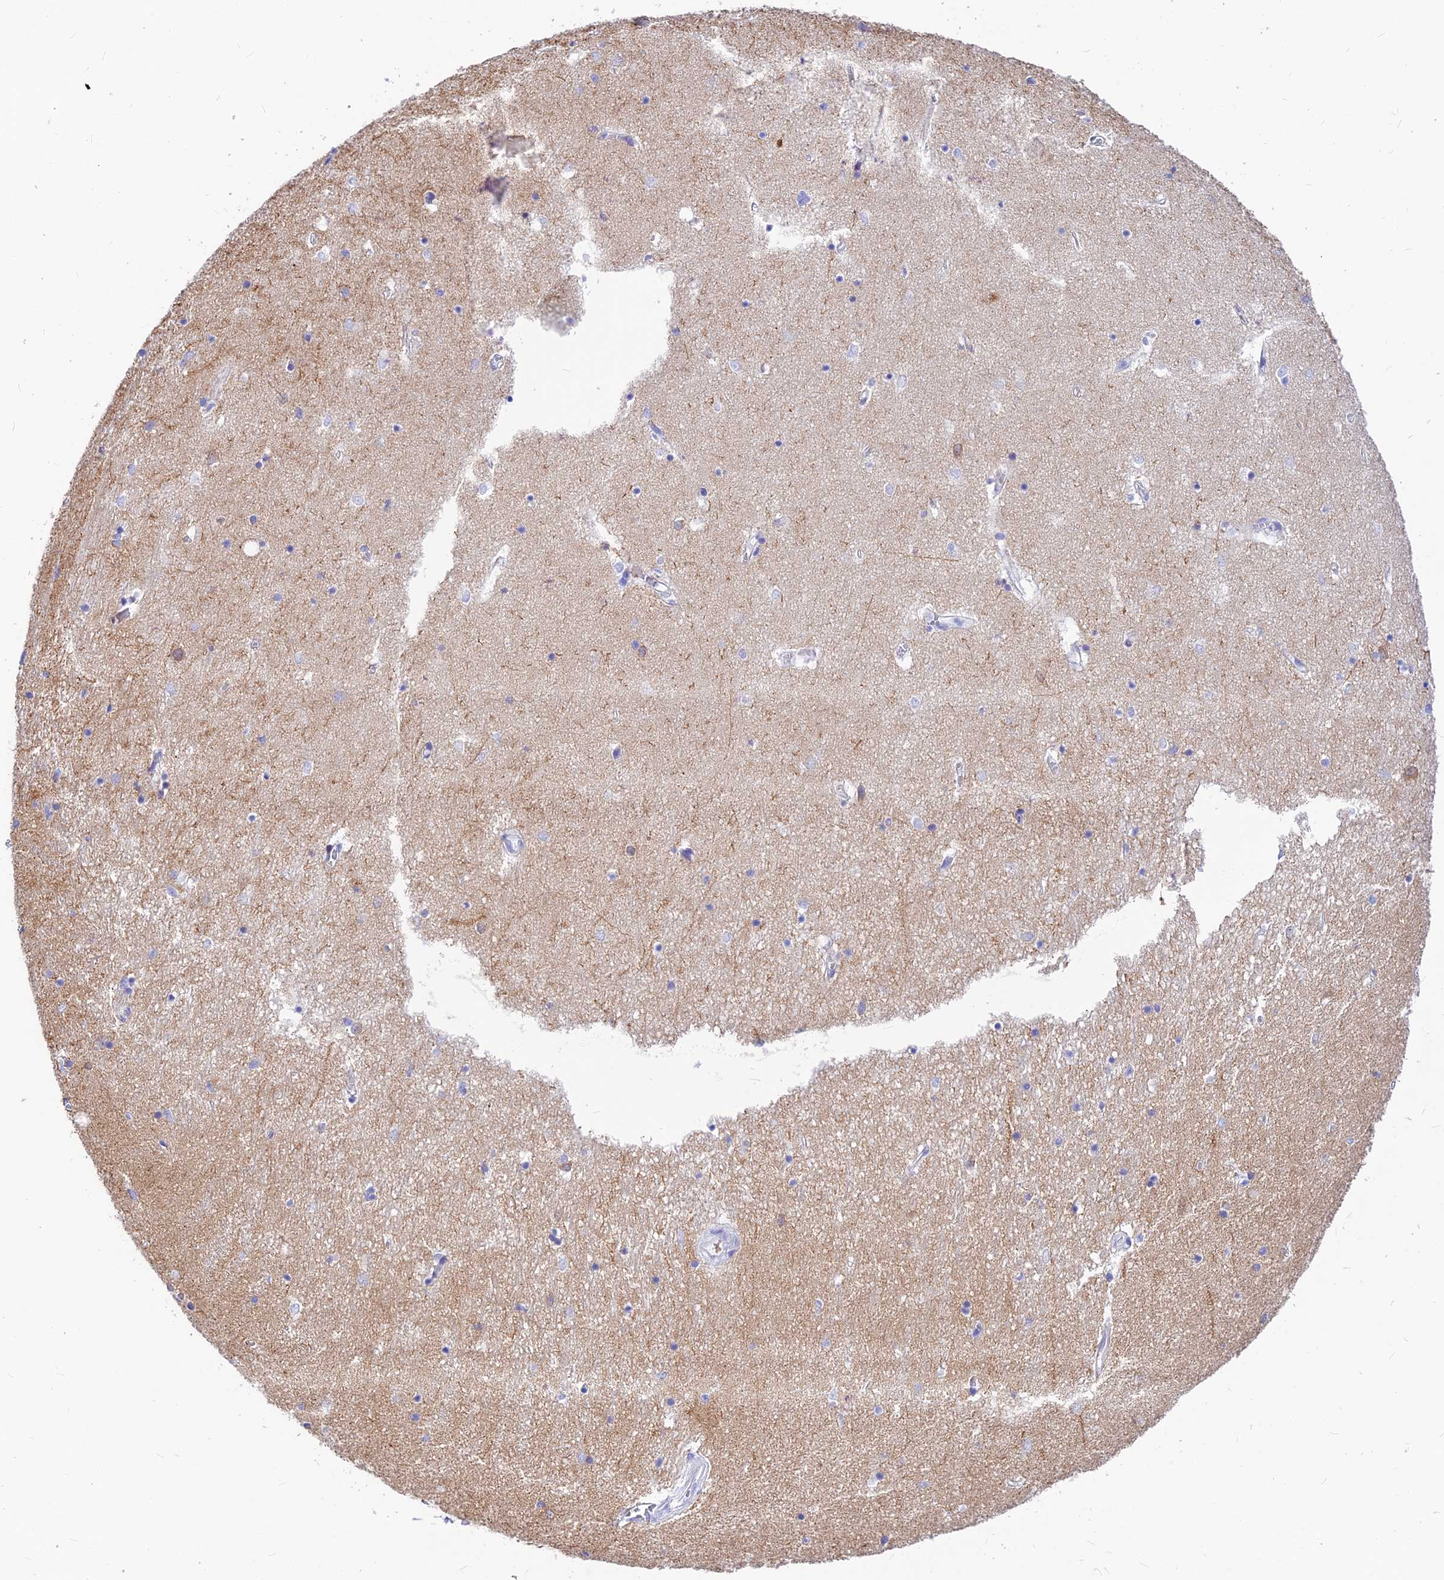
{"staining": {"intensity": "weak", "quantity": "<25%", "location": "cytoplasmic/membranous"}, "tissue": "hippocampus", "cell_type": "Glial cells", "image_type": "normal", "snomed": [{"axis": "morphology", "description": "Normal tissue, NOS"}, {"axis": "topography", "description": "Hippocampus"}], "caption": "Micrograph shows no significant protein expression in glial cells of normal hippocampus. The staining was performed using DAB (3,3'-diaminobenzidine) to visualize the protein expression in brown, while the nuclei were stained in blue with hematoxylin (Magnification: 20x).", "gene": "CNOT6", "patient": {"sex": "female", "age": 64}}